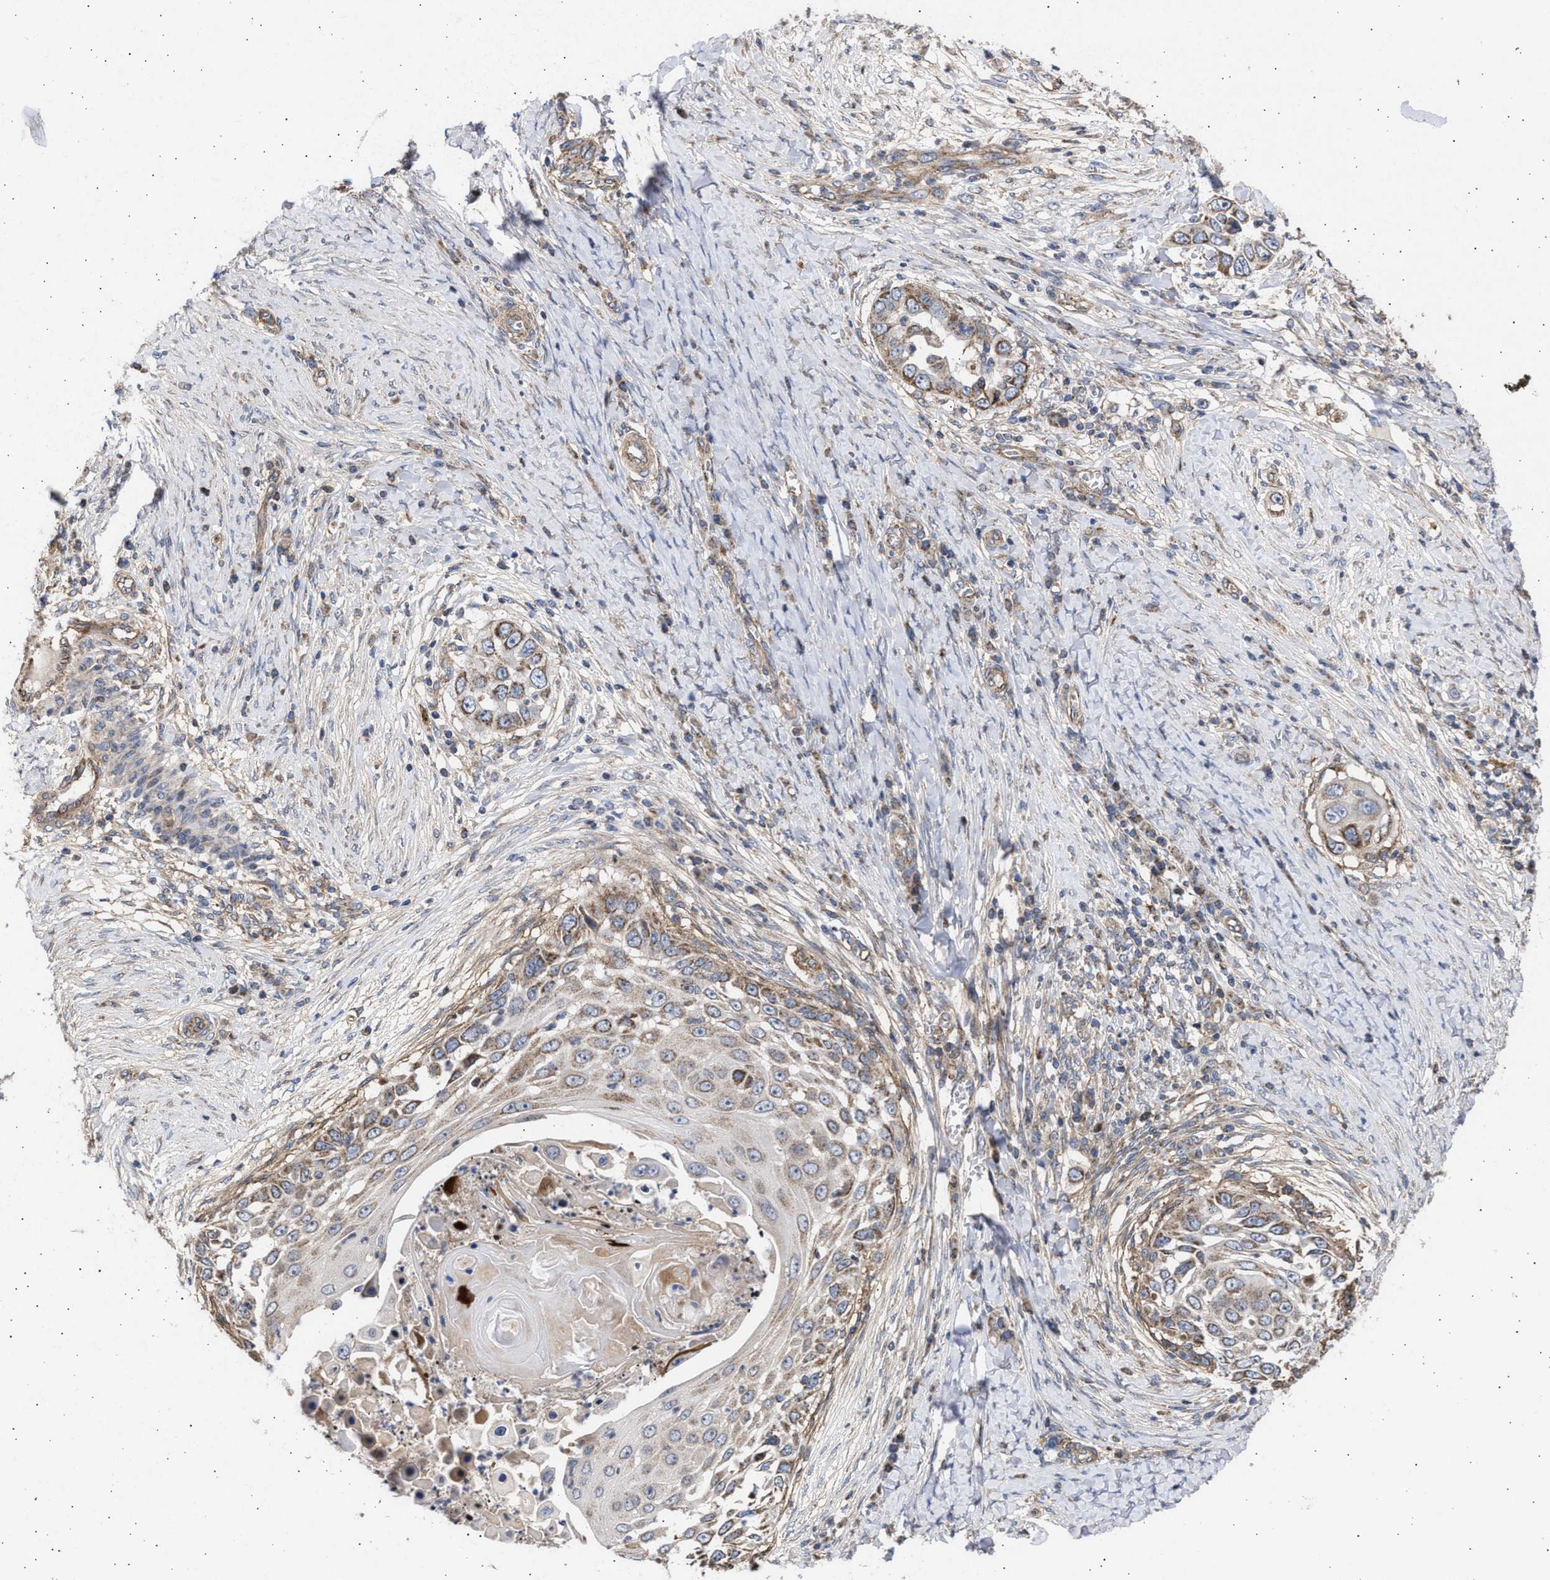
{"staining": {"intensity": "moderate", "quantity": ">75%", "location": "cytoplasmic/membranous"}, "tissue": "skin cancer", "cell_type": "Tumor cells", "image_type": "cancer", "snomed": [{"axis": "morphology", "description": "Squamous cell carcinoma, NOS"}, {"axis": "topography", "description": "Skin"}], "caption": "An immunohistochemistry photomicrograph of tumor tissue is shown. Protein staining in brown labels moderate cytoplasmic/membranous positivity in squamous cell carcinoma (skin) within tumor cells. (DAB IHC, brown staining for protein, blue staining for nuclei).", "gene": "TTC19", "patient": {"sex": "female", "age": 44}}